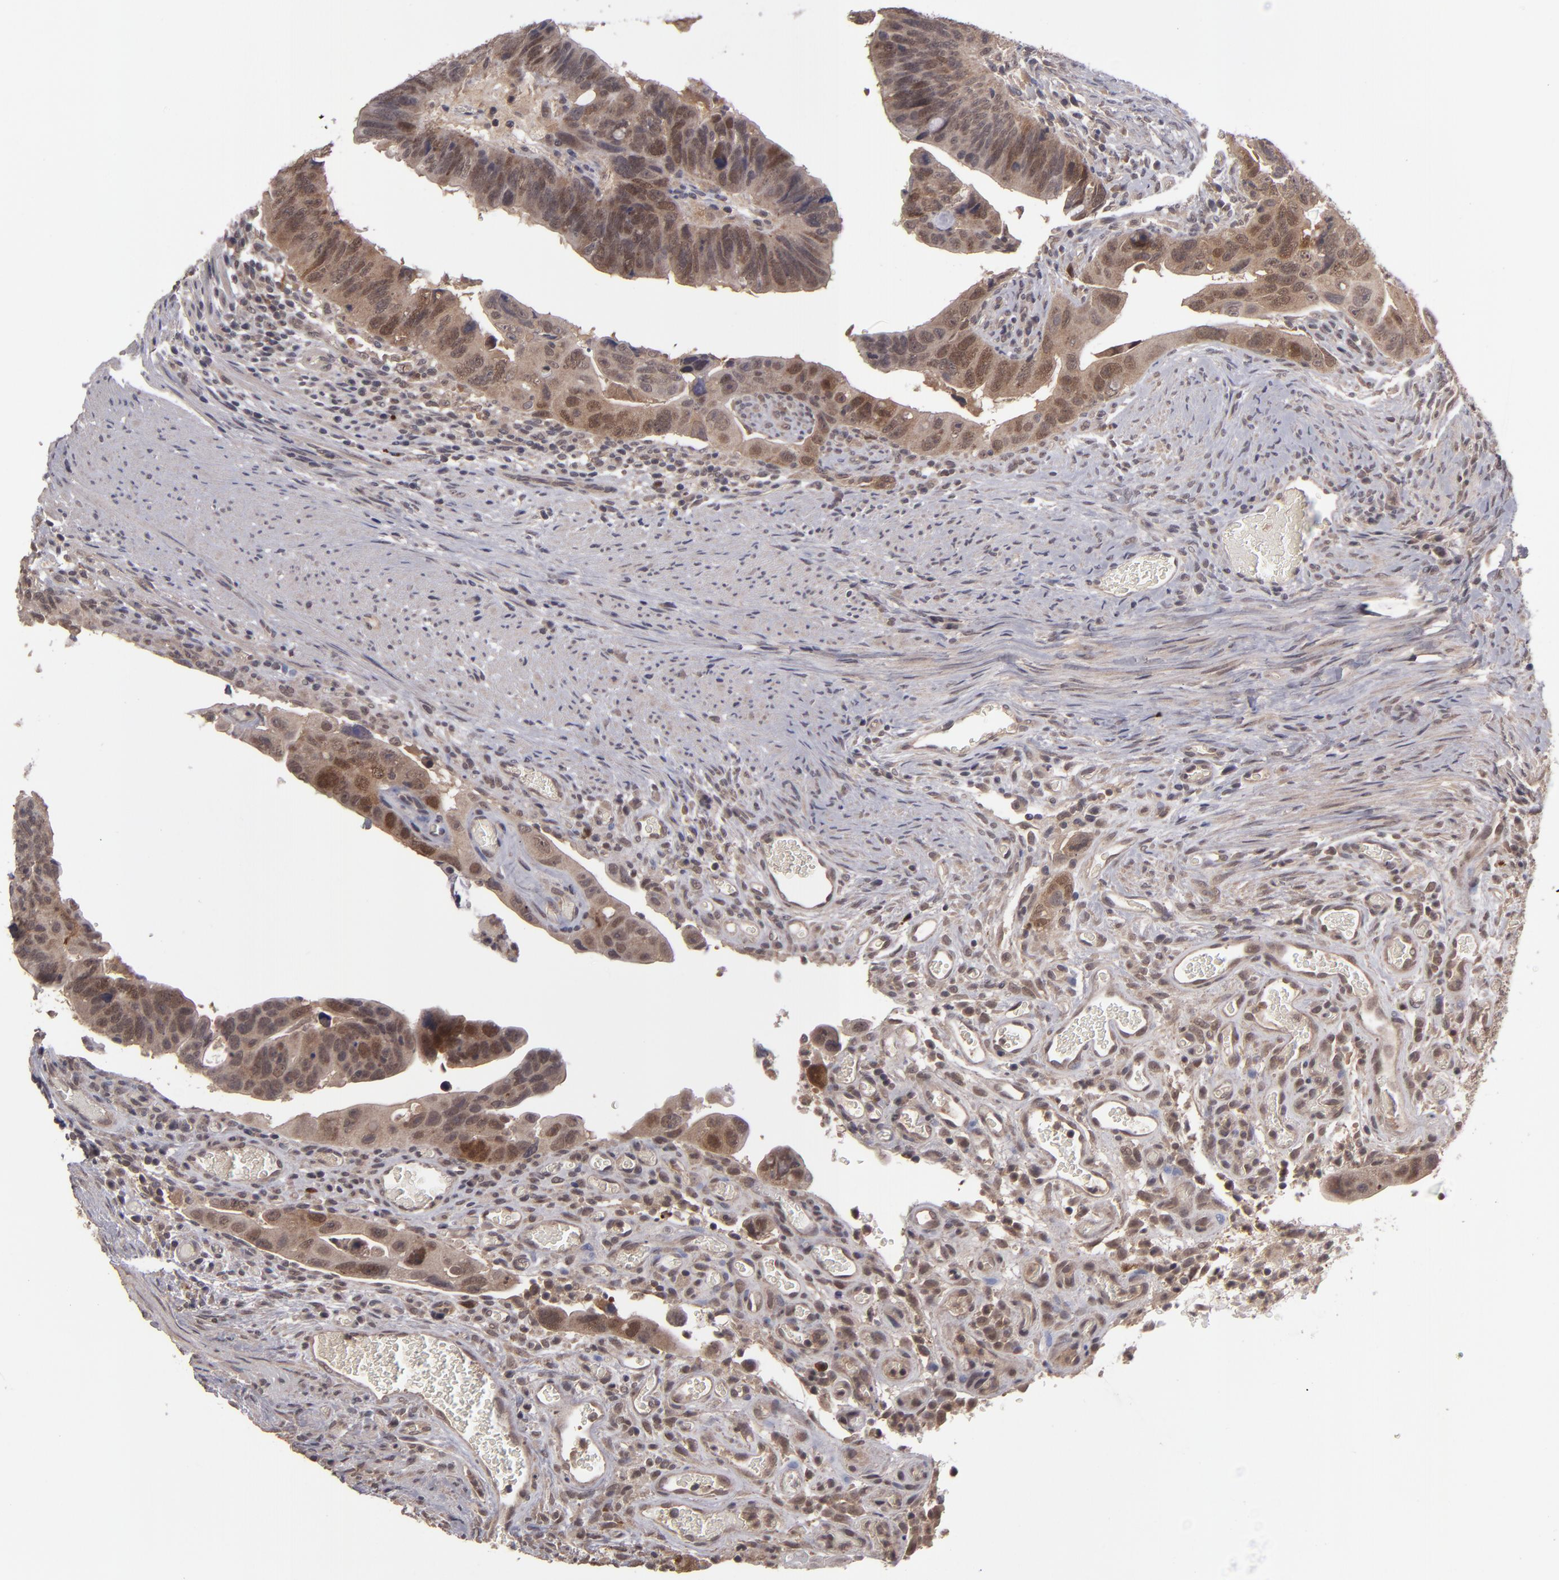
{"staining": {"intensity": "moderate", "quantity": ">75%", "location": "cytoplasmic/membranous"}, "tissue": "colorectal cancer", "cell_type": "Tumor cells", "image_type": "cancer", "snomed": [{"axis": "morphology", "description": "Adenocarcinoma, NOS"}, {"axis": "topography", "description": "Rectum"}], "caption": "Colorectal cancer stained for a protein reveals moderate cytoplasmic/membranous positivity in tumor cells. (IHC, brightfield microscopy, high magnification).", "gene": "TYMS", "patient": {"sex": "male", "age": 53}}